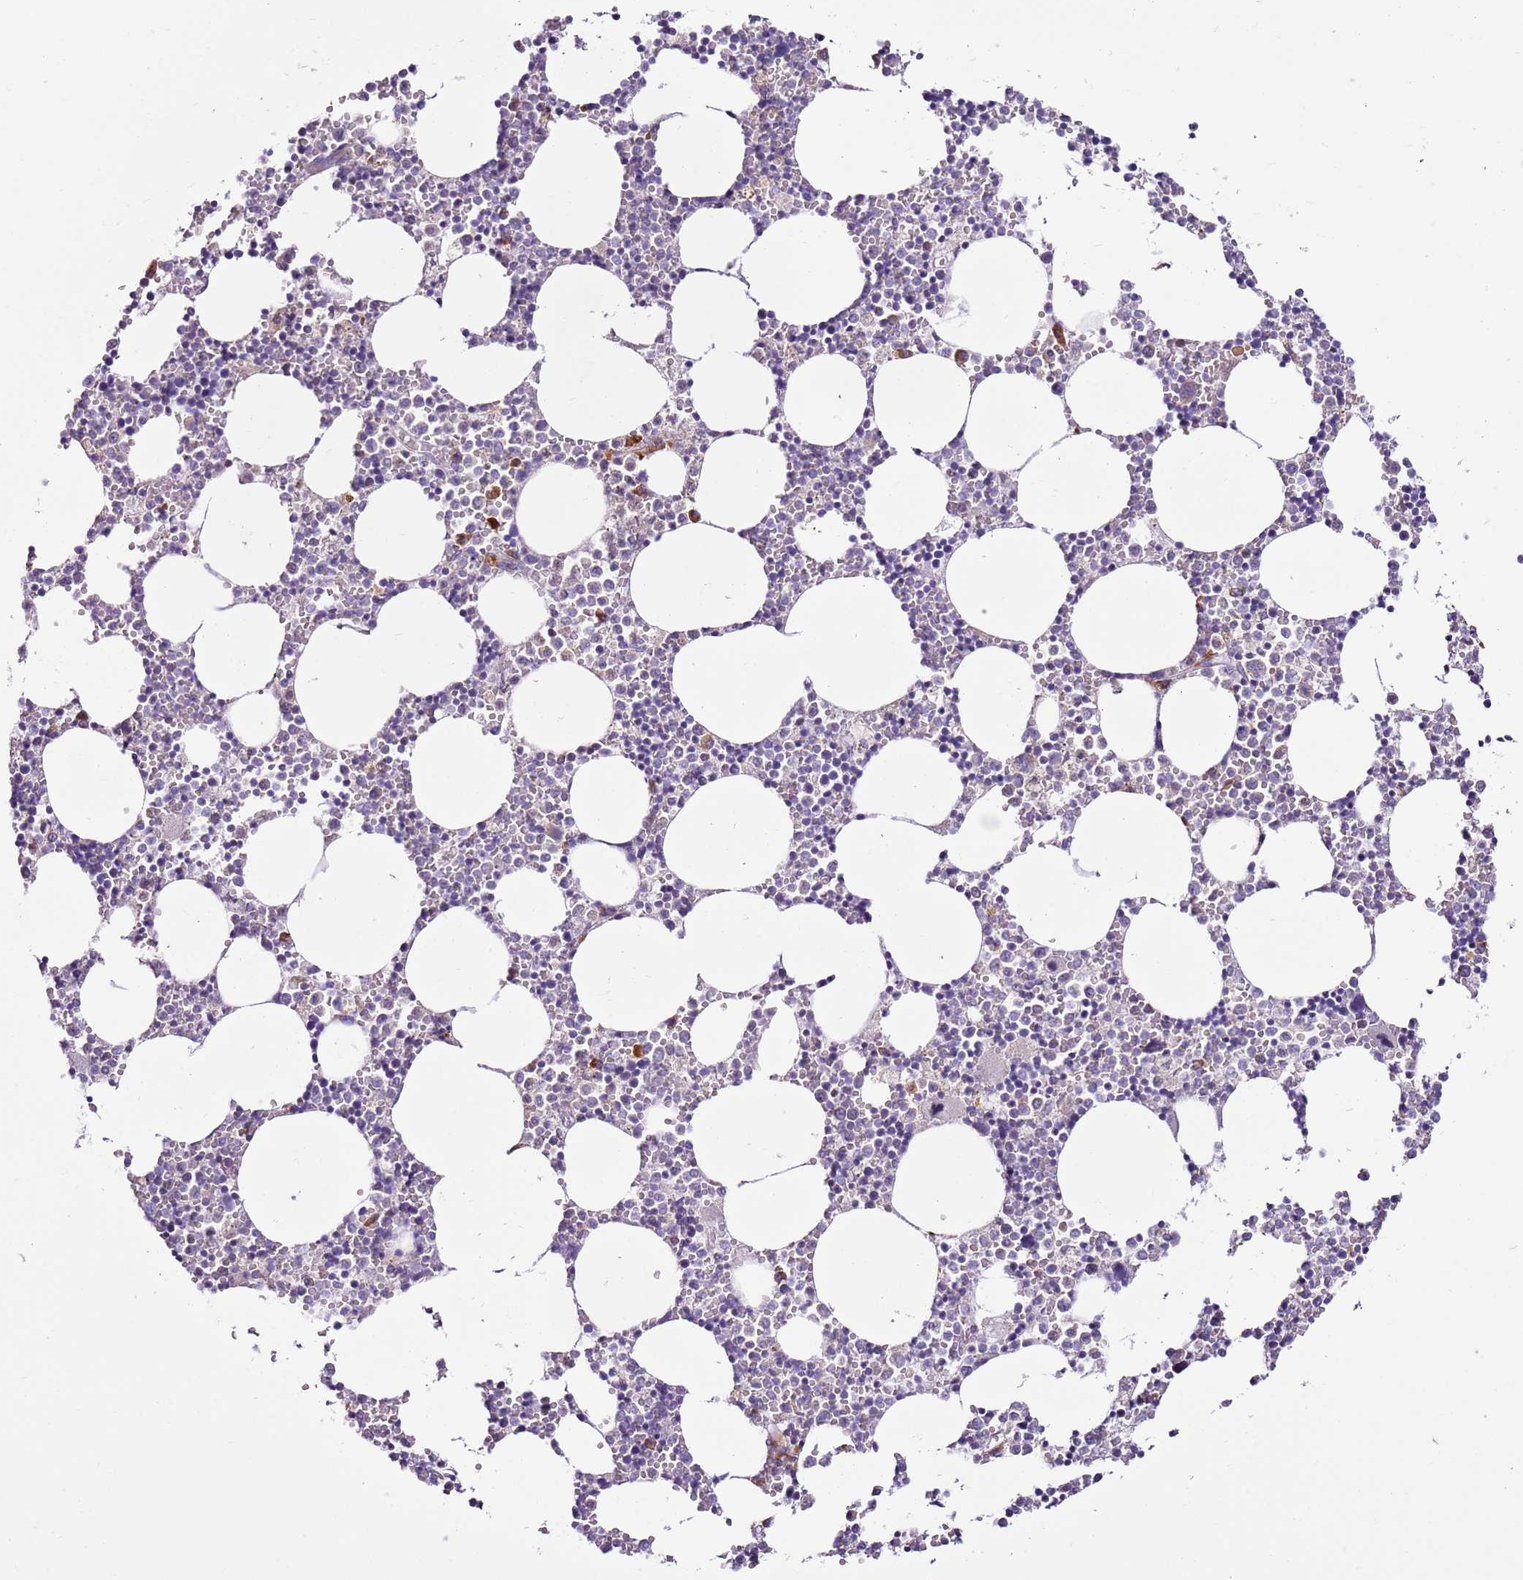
{"staining": {"intensity": "moderate", "quantity": "<25%", "location": "cytoplasmic/membranous"}, "tissue": "bone marrow", "cell_type": "Hematopoietic cells", "image_type": "normal", "snomed": [{"axis": "morphology", "description": "Normal tissue, NOS"}, {"axis": "topography", "description": "Bone marrow"}], "caption": "A high-resolution micrograph shows immunohistochemistry (IHC) staining of benign bone marrow, which displays moderate cytoplasmic/membranous staining in about <25% of hematopoietic cells.", "gene": "MRPL36", "patient": {"sex": "female", "age": 64}}